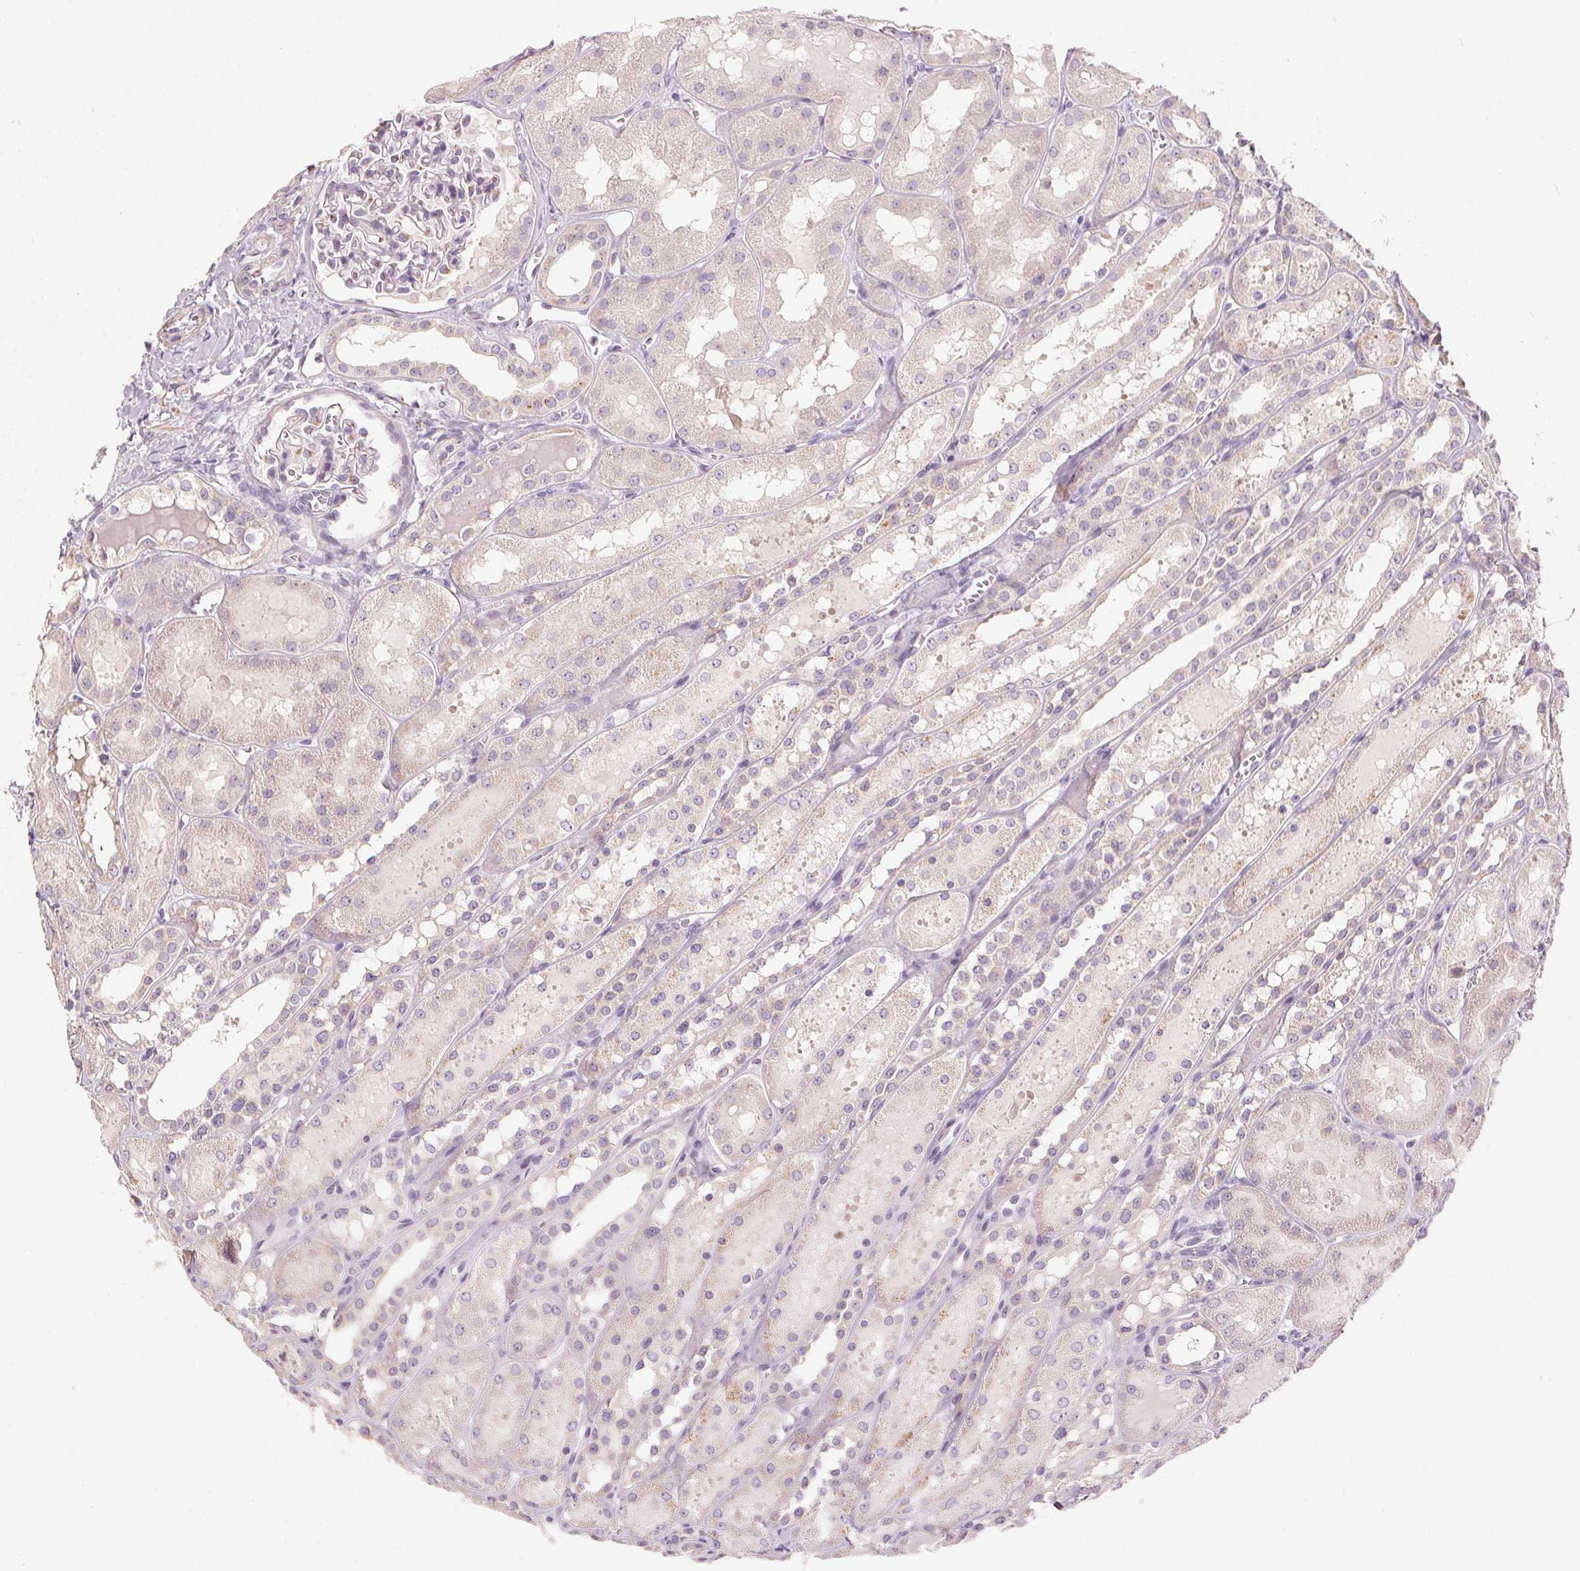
{"staining": {"intensity": "negative", "quantity": "none", "location": "none"}, "tissue": "kidney", "cell_type": "Cells in glomeruli", "image_type": "normal", "snomed": [{"axis": "morphology", "description": "Normal tissue, NOS"}, {"axis": "topography", "description": "Kidney"}, {"axis": "topography", "description": "Urinary bladder"}], "caption": "IHC of normal kidney reveals no positivity in cells in glomeruli. (DAB (3,3'-diaminobenzidine) immunohistochemistry with hematoxylin counter stain).", "gene": "DRAM2", "patient": {"sex": "male", "age": 16}}